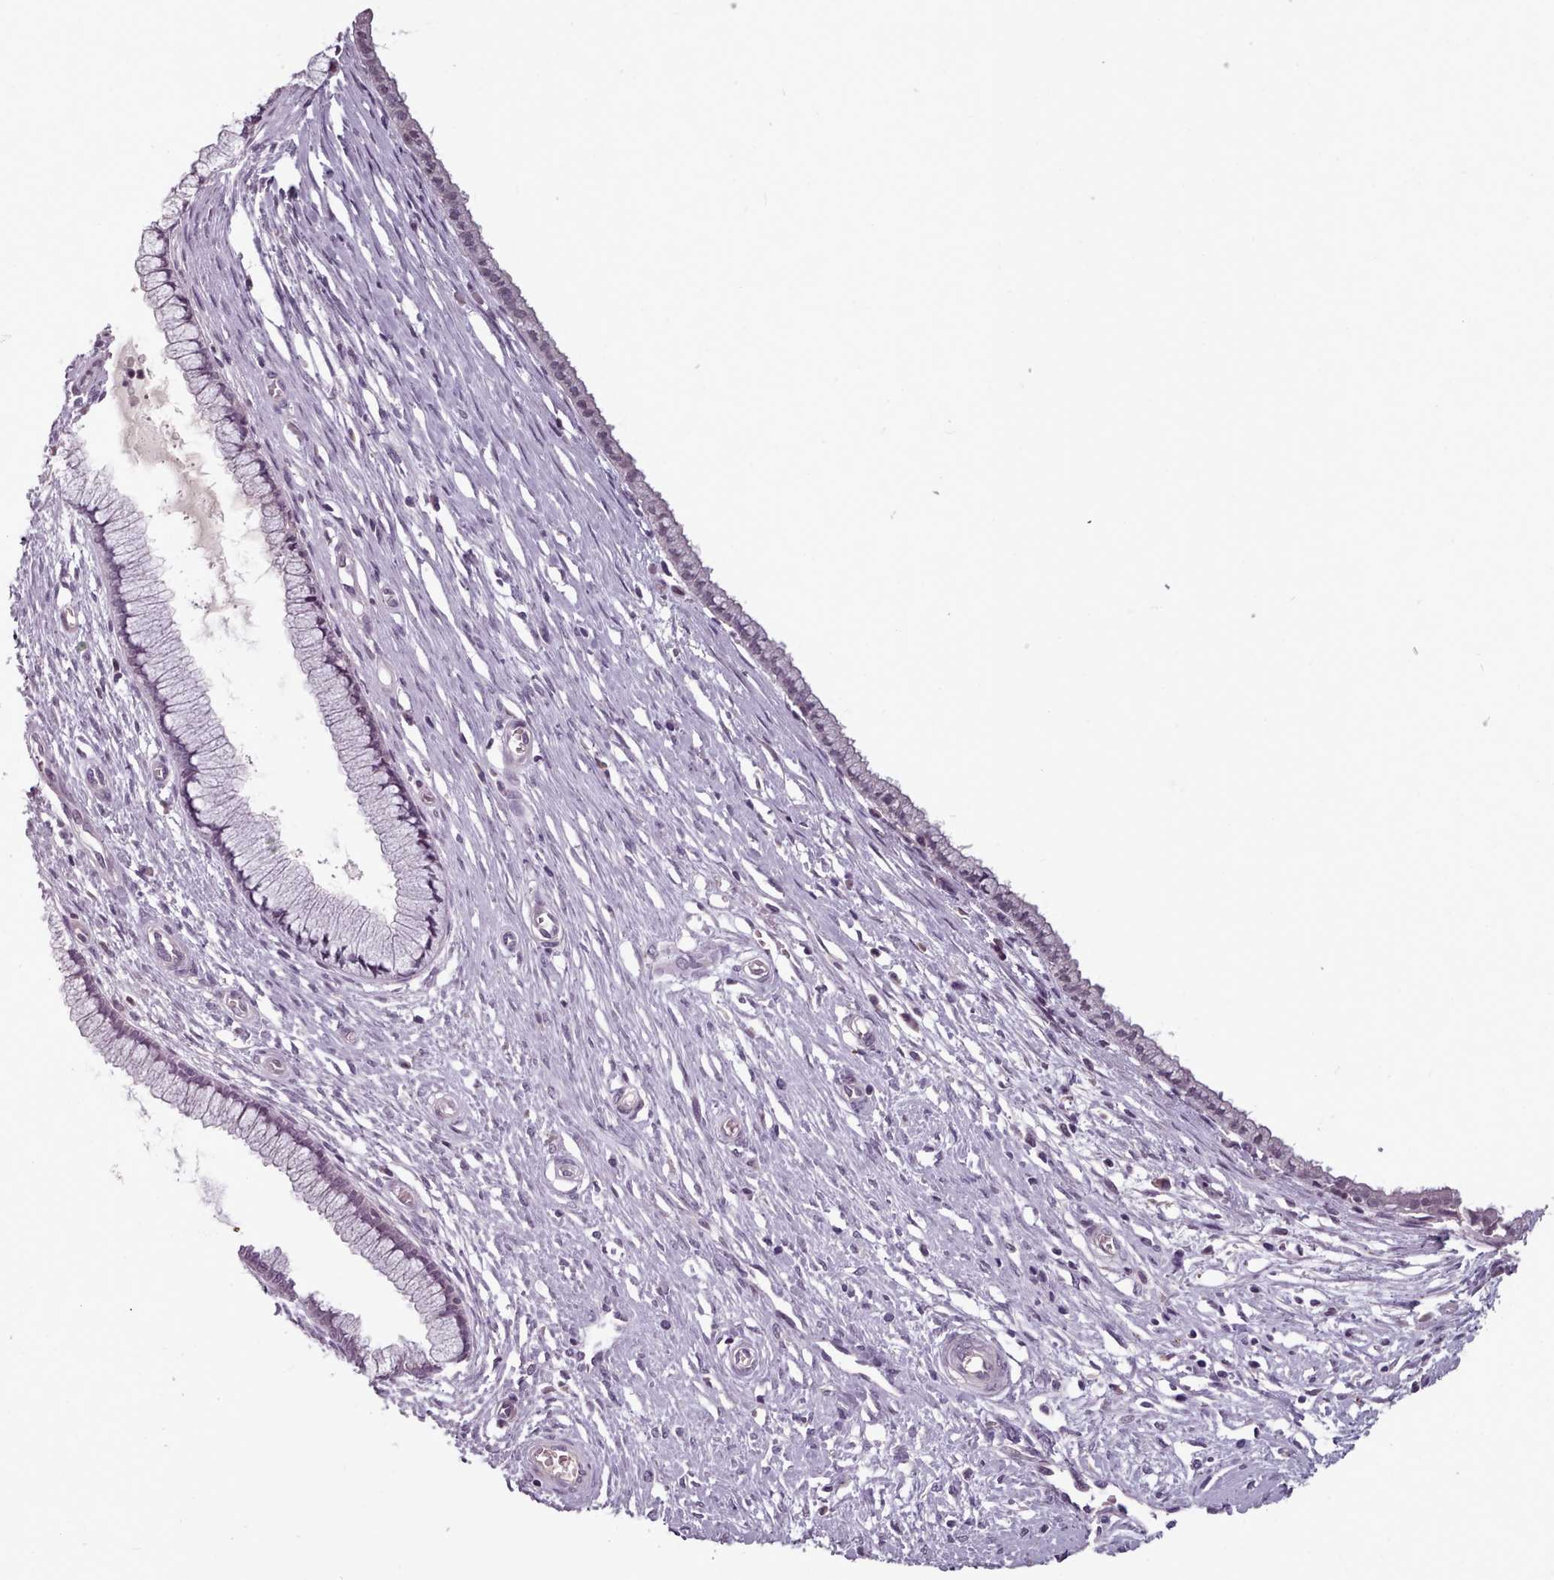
{"staining": {"intensity": "weak", "quantity": "25%-75%", "location": "cytoplasmic/membranous"}, "tissue": "cervix", "cell_type": "Glandular cells", "image_type": "normal", "snomed": [{"axis": "morphology", "description": "Normal tissue, NOS"}, {"axis": "topography", "description": "Cervix"}], "caption": "An image showing weak cytoplasmic/membranous expression in about 25%-75% of glandular cells in normal cervix, as visualized by brown immunohistochemical staining.", "gene": "PBX4", "patient": {"sex": "female", "age": 55}}